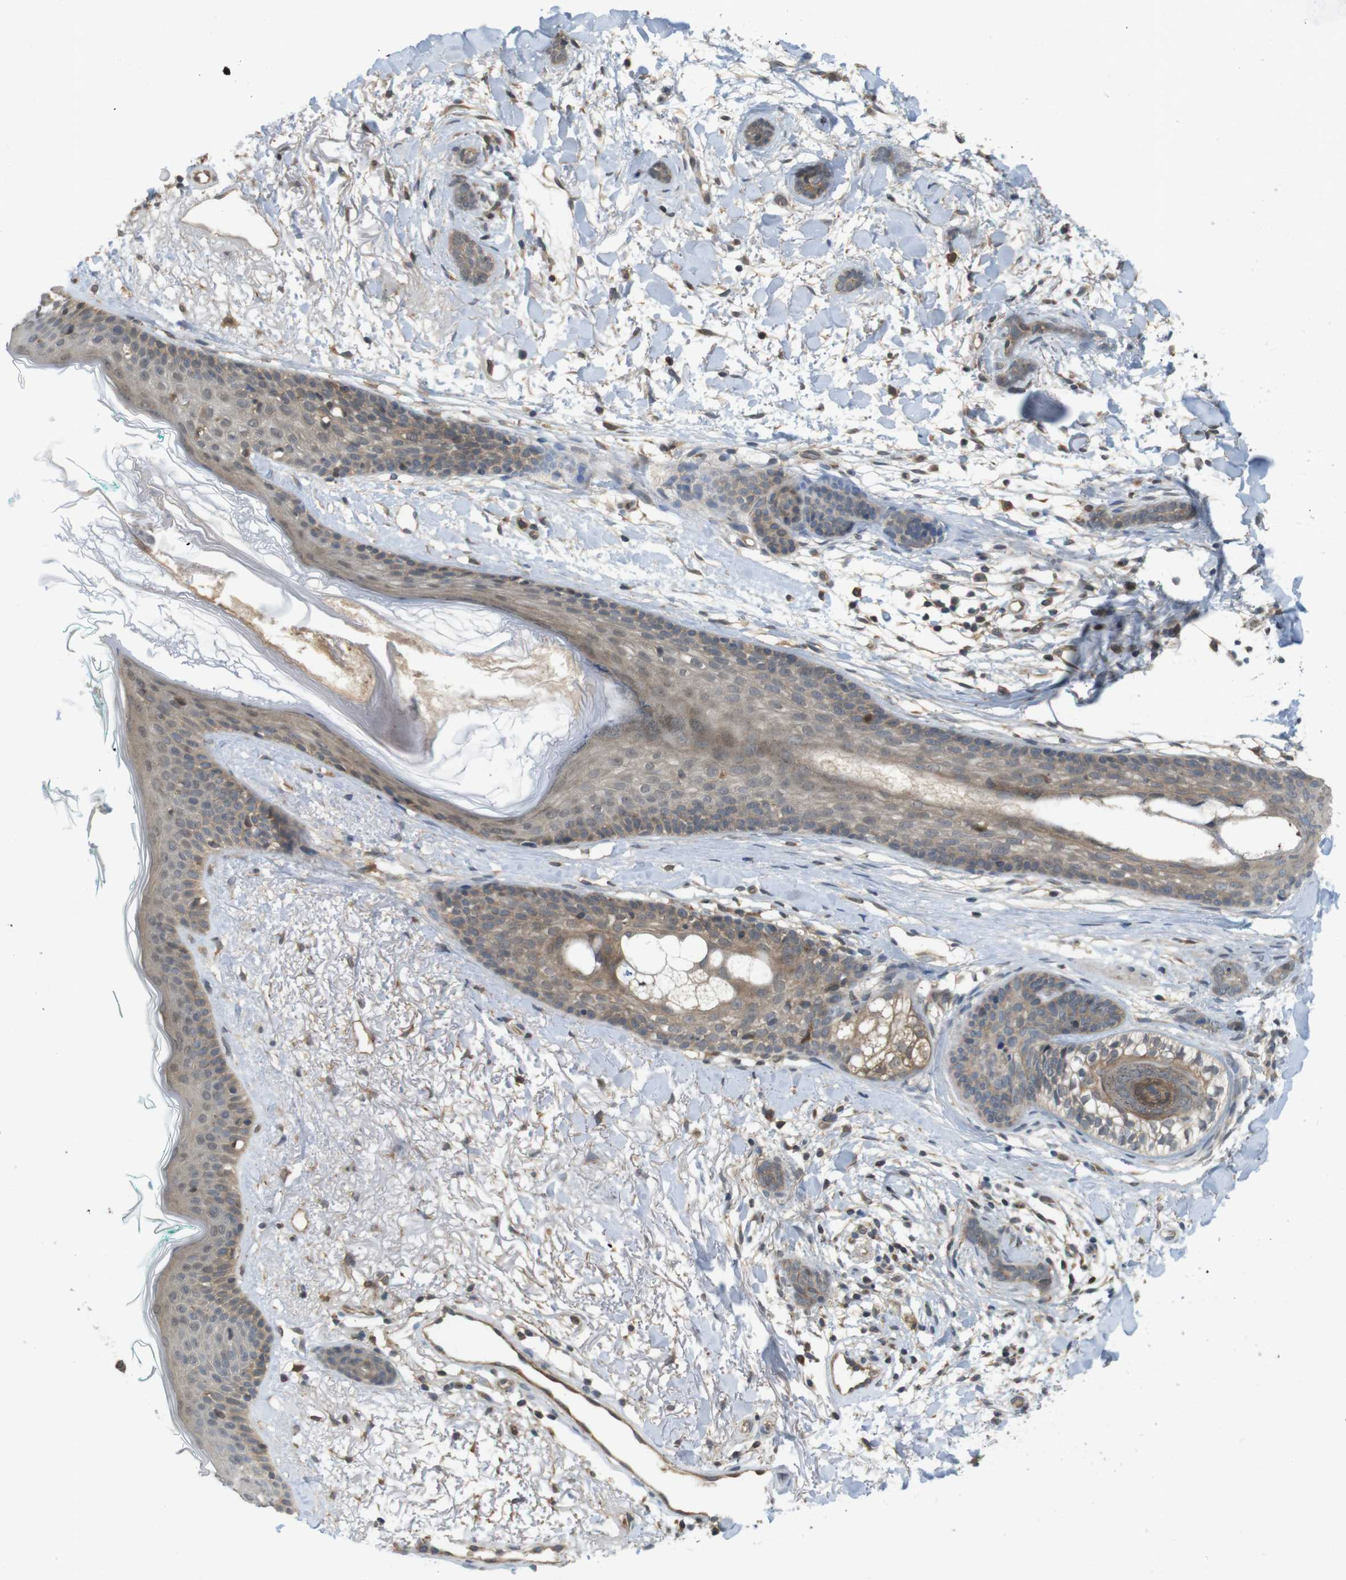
{"staining": {"intensity": "moderate", "quantity": ">75%", "location": "cytoplasmic/membranous"}, "tissue": "skin cancer", "cell_type": "Tumor cells", "image_type": "cancer", "snomed": [{"axis": "morphology", "description": "Basal cell carcinoma"}, {"axis": "morphology", "description": "Adnexal tumor, benign"}, {"axis": "topography", "description": "Skin"}], "caption": "IHC staining of skin cancer (benign adnexal tumor), which demonstrates medium levels of moderate cytoplasmic/membranous staining in about >75% of tumor cells indicating moderate cytoplasmic/membranous protein positivity. The staining was performed using DAB (3,3'-diaminobenzidine) (brown) for protein detection and nuclei were counterstained in hematoxylin (blue).", "gene": "RNF130", "patient": {"sex": "female", "age": 42}}